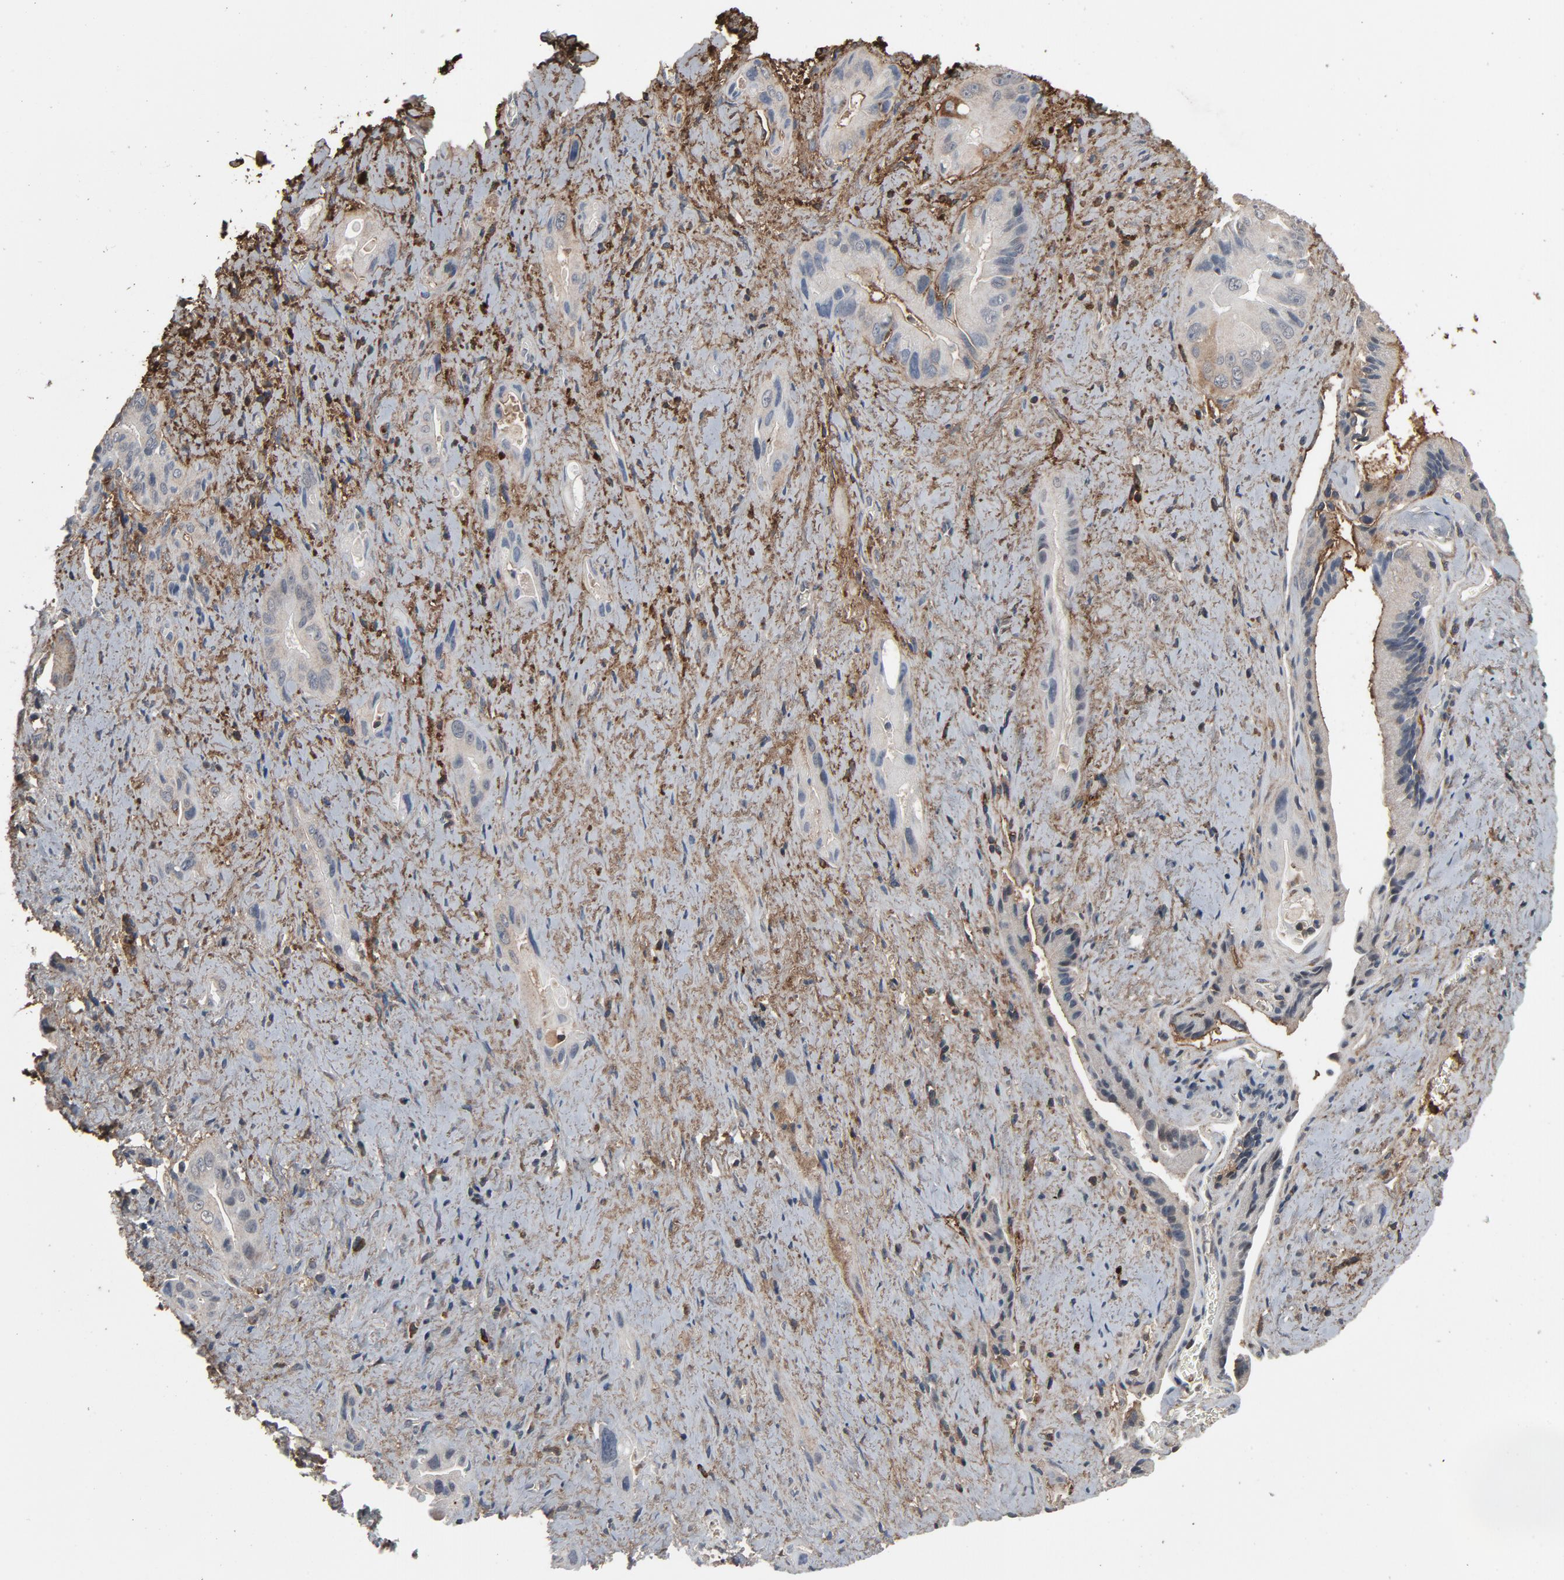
{"staining": {"intensity": "negative", "quantity": "none", "location": "none"}, "tissue": "pancreatic cancer", "cell_type": "Tumor cells", "image_type": "cancer", "snomed": [{"axis": "morphology", "description": "Adenocarcinoma, NOS"}, {"axis": "topography", "description": "Pancreas"}], "caption": "An immunohistochemistry histopathology image of pancreatic adenocarcinoma is shown. There is no staining in tumor cells of pancreatic adenocarcinoma.", "gene": "PDZD4", "patient": {"sex": "male", "age": 77}}